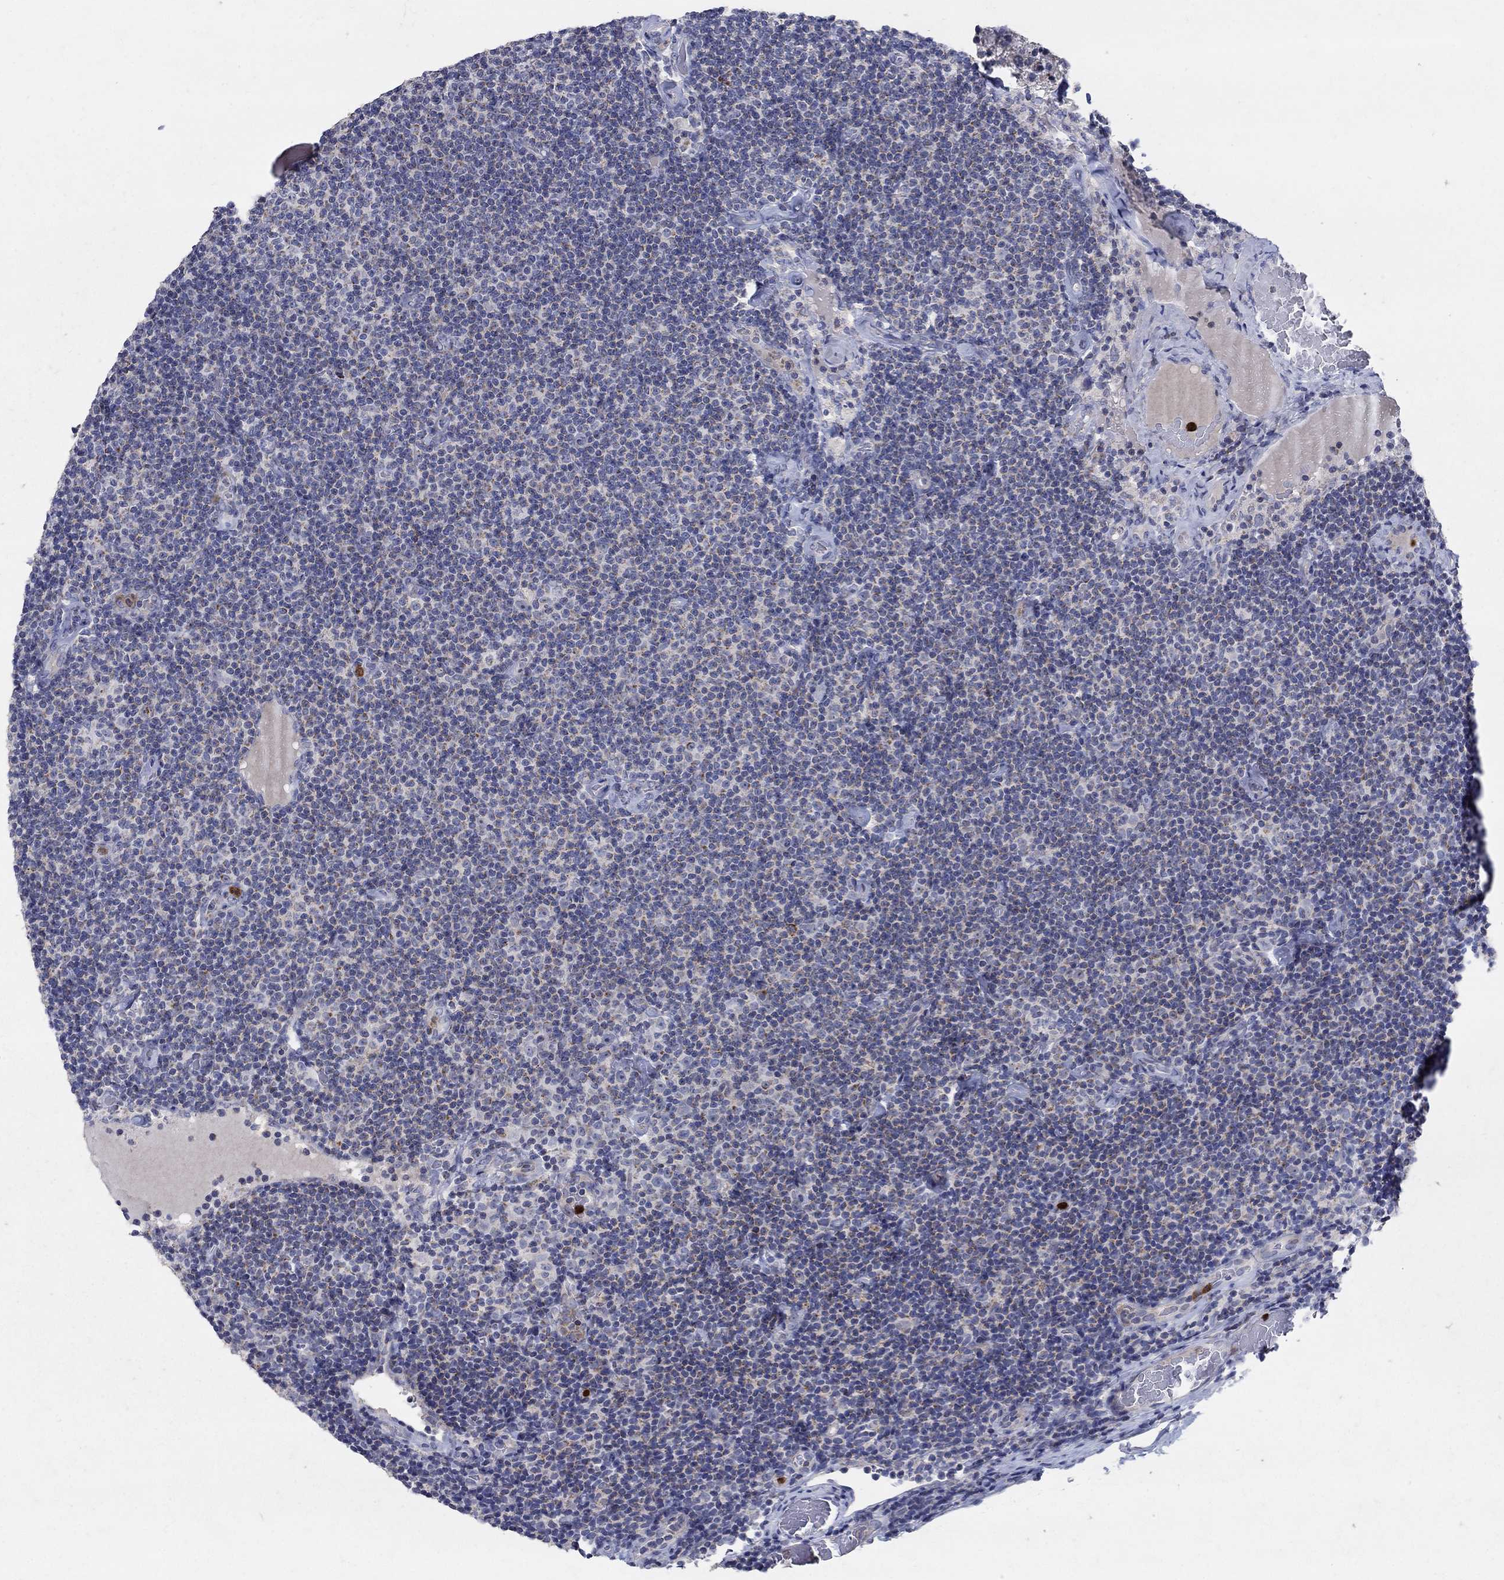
{"staining": {"intensity": "weak", "quantity": "25%-75%", "location": "cytoplasmic/membranous"}, "tissue": "lymphoma", "cell_type": "Tumor cells", "image_type": "cancer", "snomed": [{"axis": "morphology", "description": "Malignant lymphoma, non-Hodgkin's type, Low grade"}, {"axis": "topography", "description": "Lymph node"}], "caption": "Immunohistochemistry of human lymphoma reveals low levels of weak cytoplasmic/membranous expression in about 25%-75% of tumor cells.", "gene": "HMX2", "patient": {"sex": "male", "age": 81}}